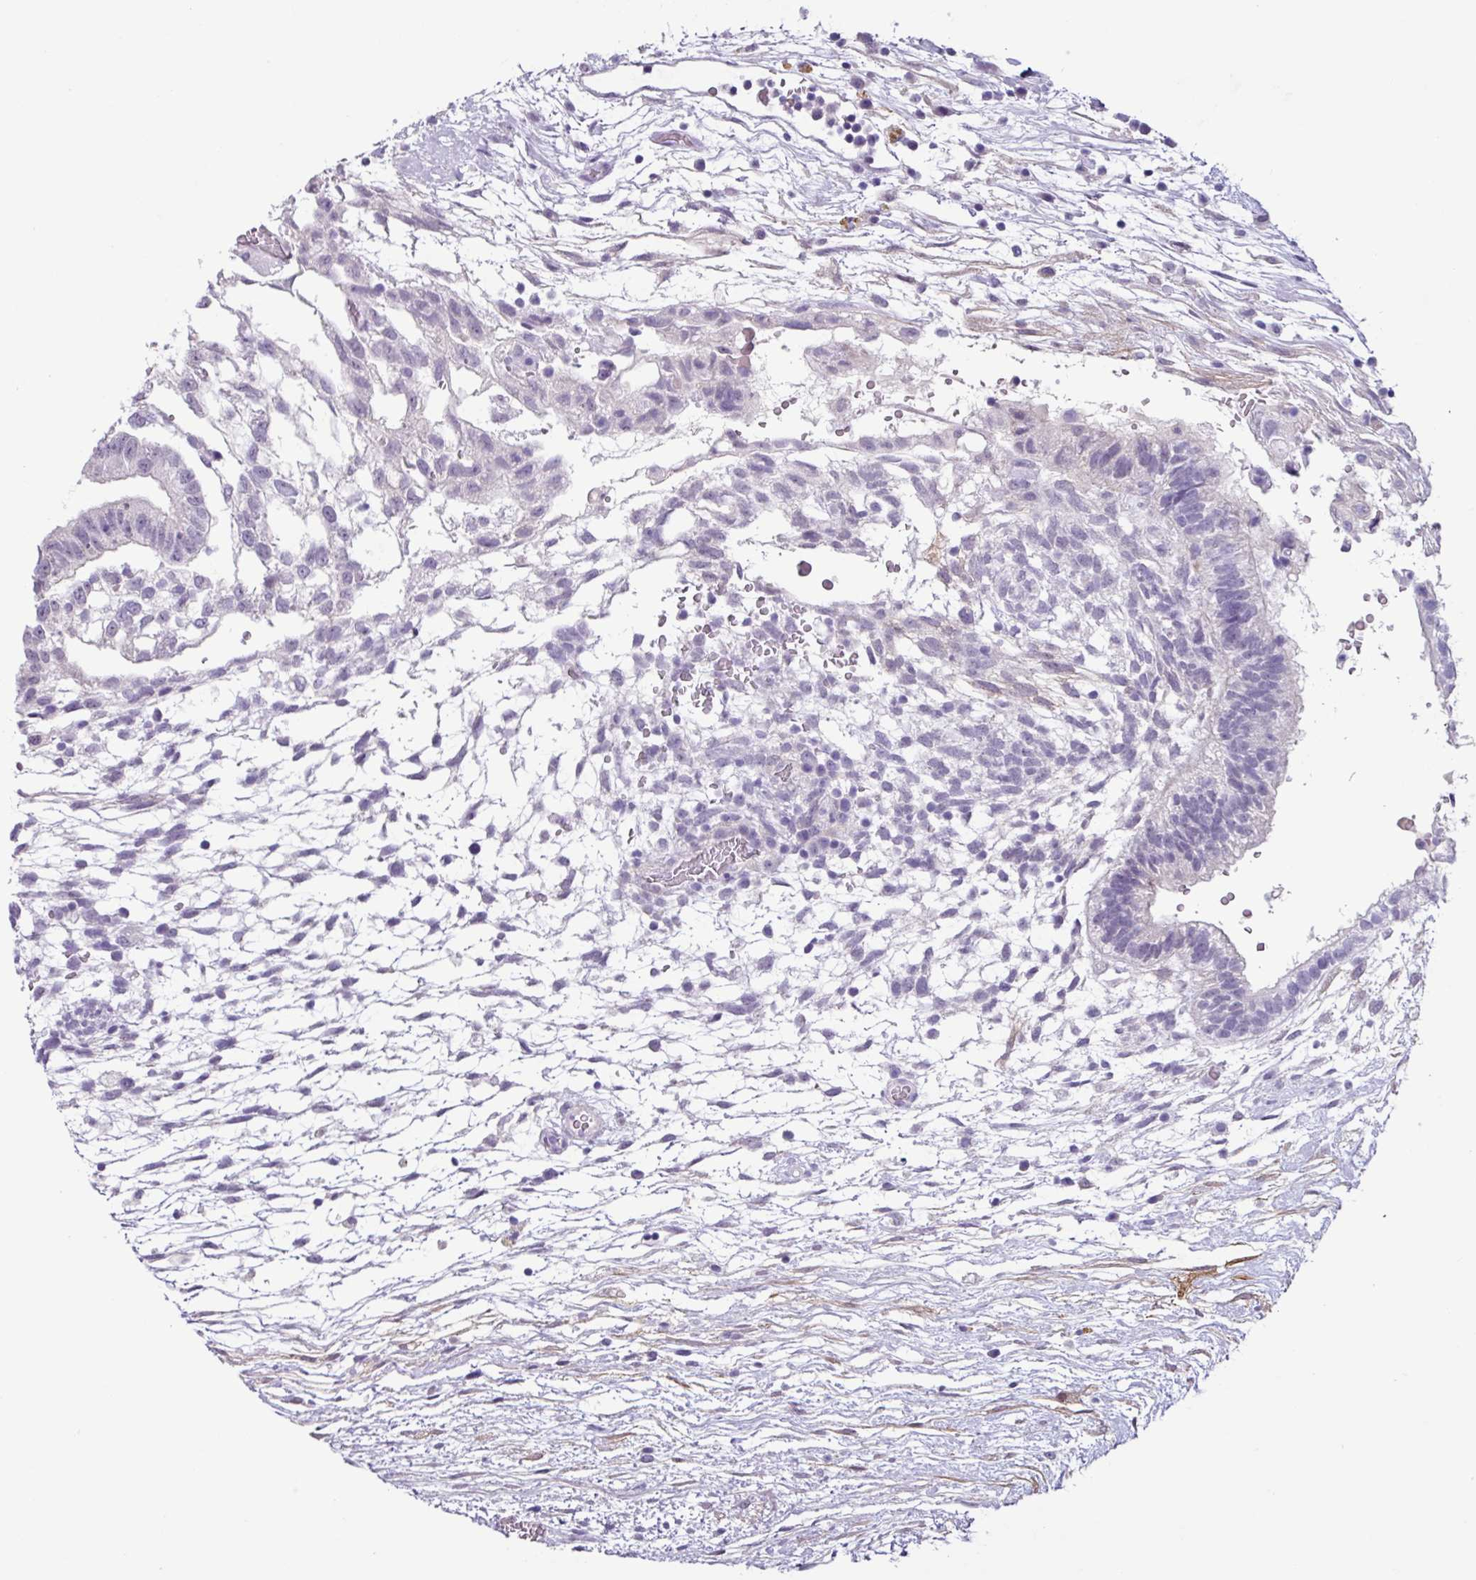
{"staining": {"intensity": "negative", "quantity": "none", "location": "none"}, "tissue": "testis cancer", "cell_type": "Tumor cells", "image_type": "cancer", "snomed": [{"axis": "morphology", "description": "Carcinoma, Embryonal, NOS"}, {"axis": "topography", "description": "Testis"}], "caption": "Testis cancer stained for a protein using IHC displays no positivity tumor cells.", "gene": "OTX1", "patient": {"sex": "male", "age": 32}}